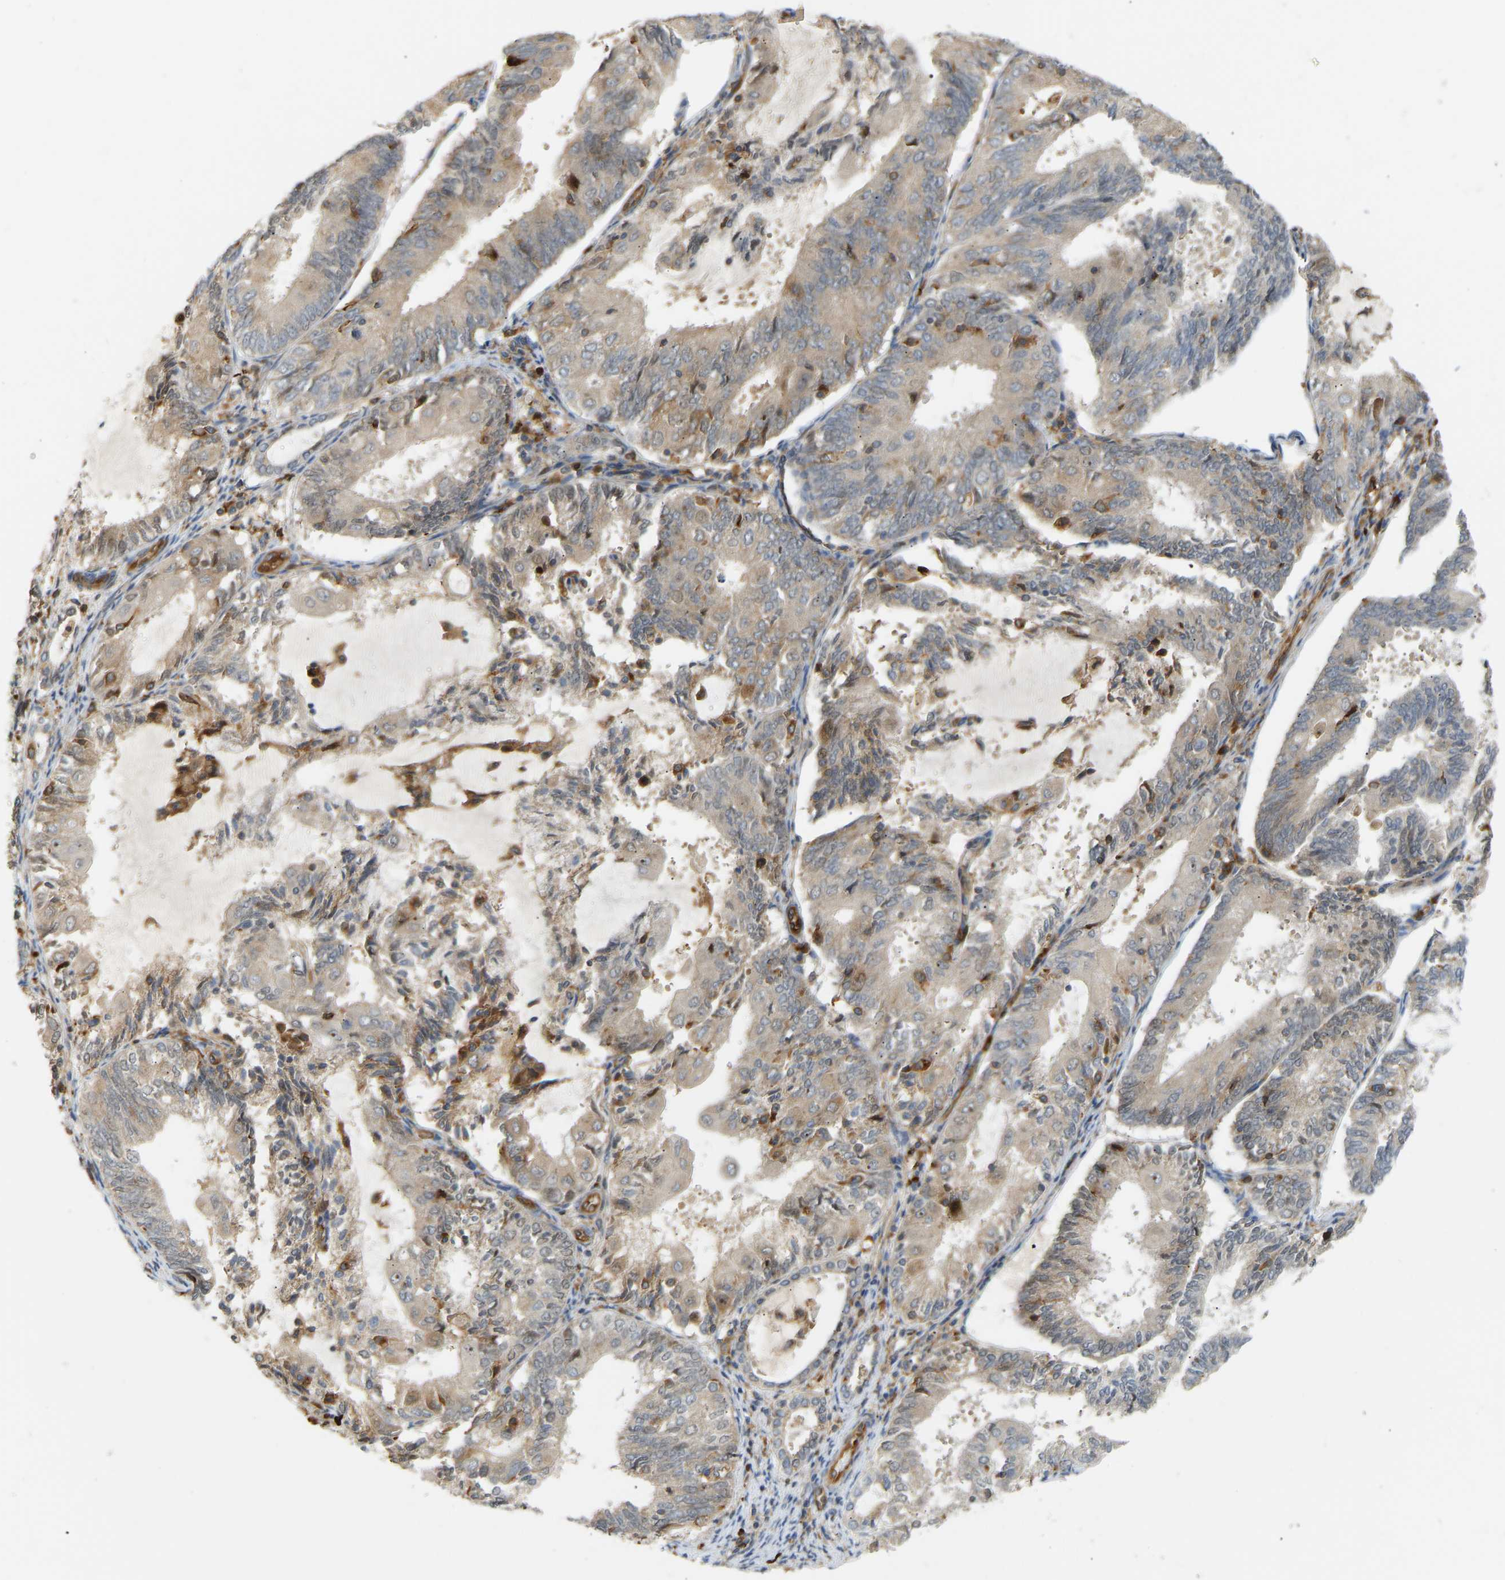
{"staining": {"intensity": "weak", "quantity": "<25%", "location": "cytoplasmic/membranous"}, "tissue": "endometrial cancer", "cell_type": "Tumor cells", "image_type": "cancer", "snomed": [{"axis": "morphology", "description": "Adenocarcinoma, NOS"}, {"axis": "topography", "description": "Endometrium"}], "caption": "Immunohistochemistry (IHC) histopathology image of human adenocarcinoma (endometrial) stained for a protein (brown), which exhibits no staining in tumor cells.", "gene": "PLCG2", "patient": {"sex": "female", "age": 81}}